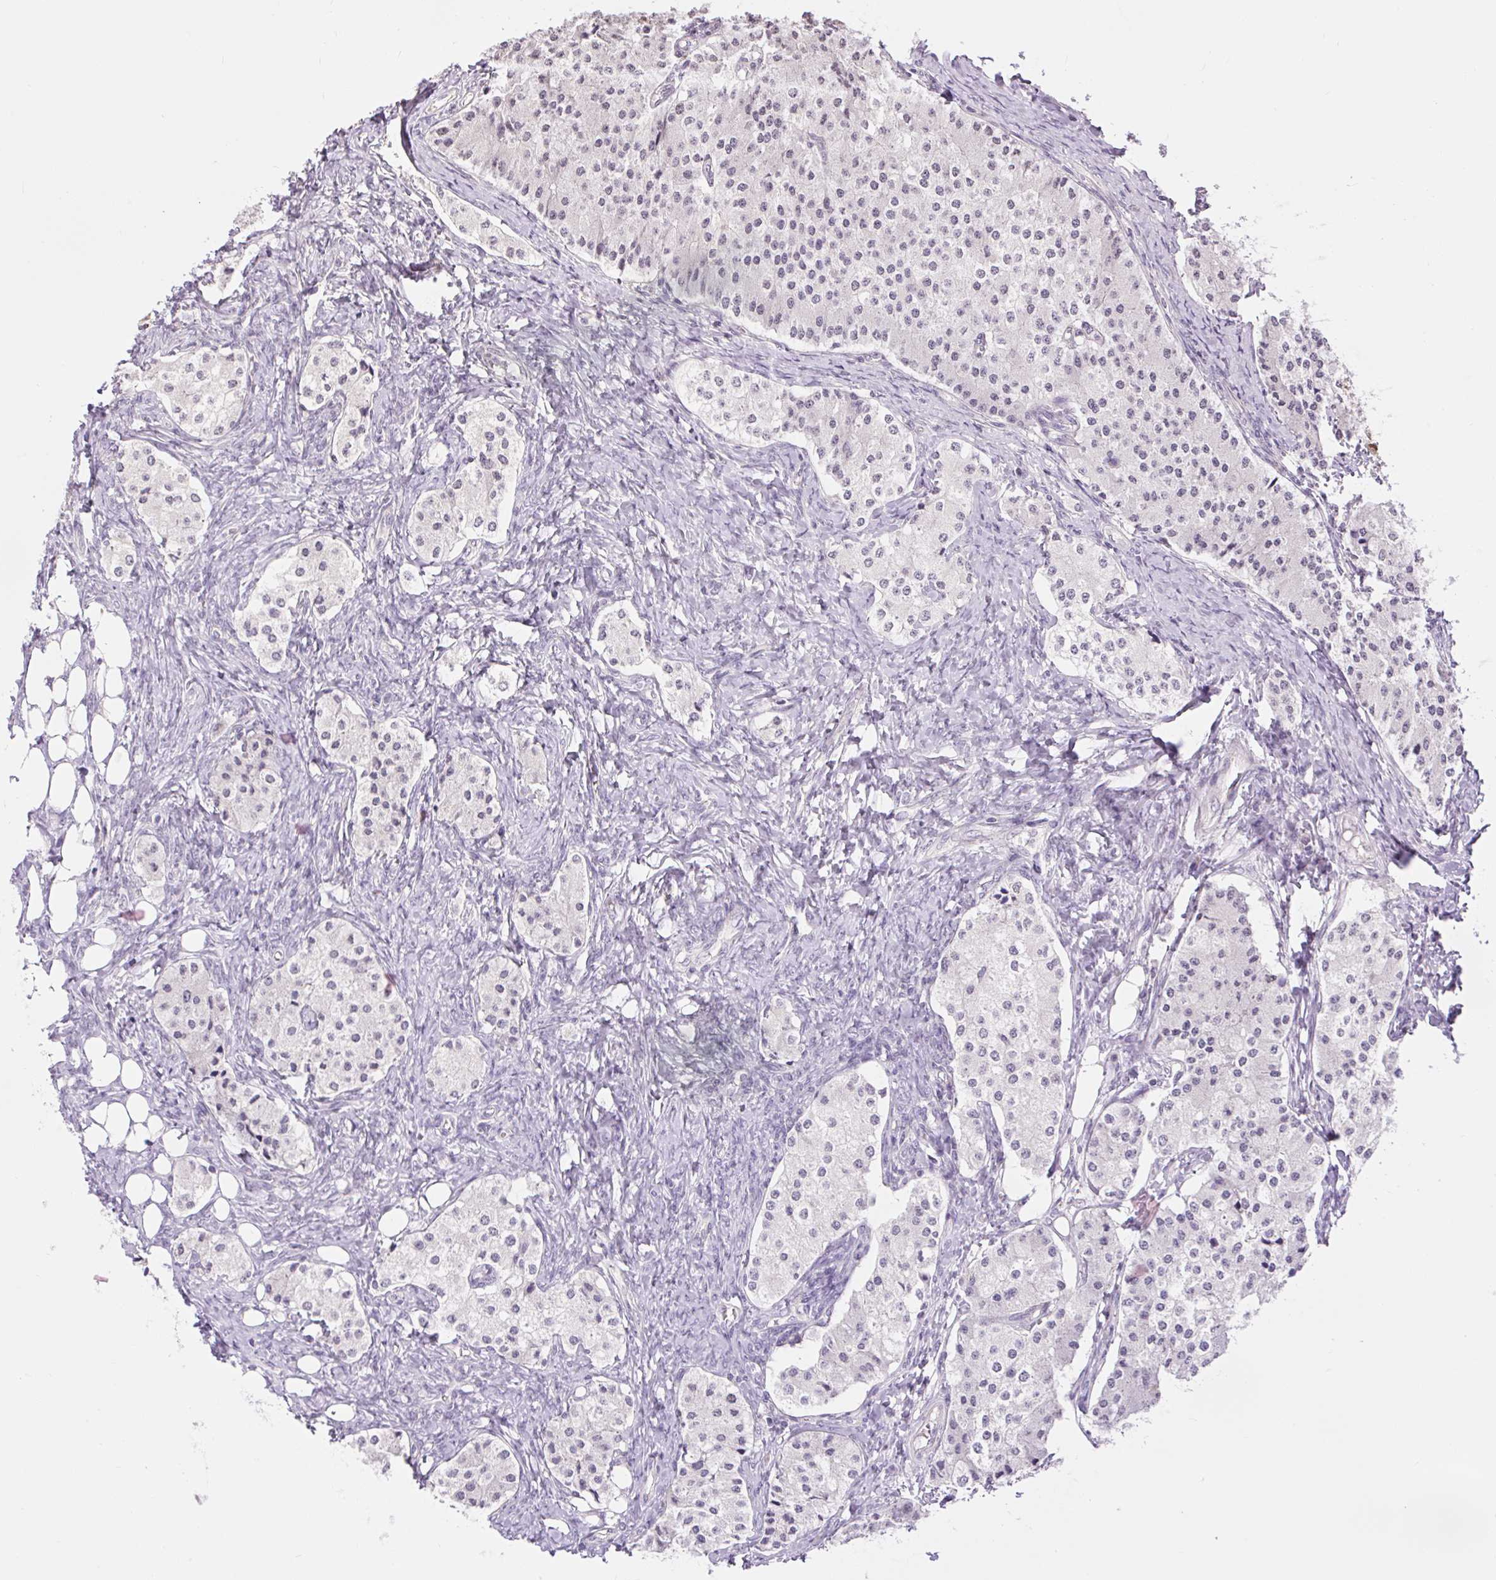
{"staining": {"intensity": "weak", "quantity": "25%-75%", "location": "nuclear"}, "tissue": "carcinoid", "cell_type": "Tumor cells", "image_type": "cancer", "snomed": [{"axis": "morphology", "description": "Carcinoid, malignant, NOS"}, {"axis": "topography", "description": "Colon"}], "caption": "This photomicrograph shows carcinoid stained with immunohistochemistry to label a protein in brown. The nuclear of tumor cells show weak positivity for the protein. Nuclei are counter-stained blue.", "gene": "RACGAP1", "patient": {"sex": "female", "age": 52}}